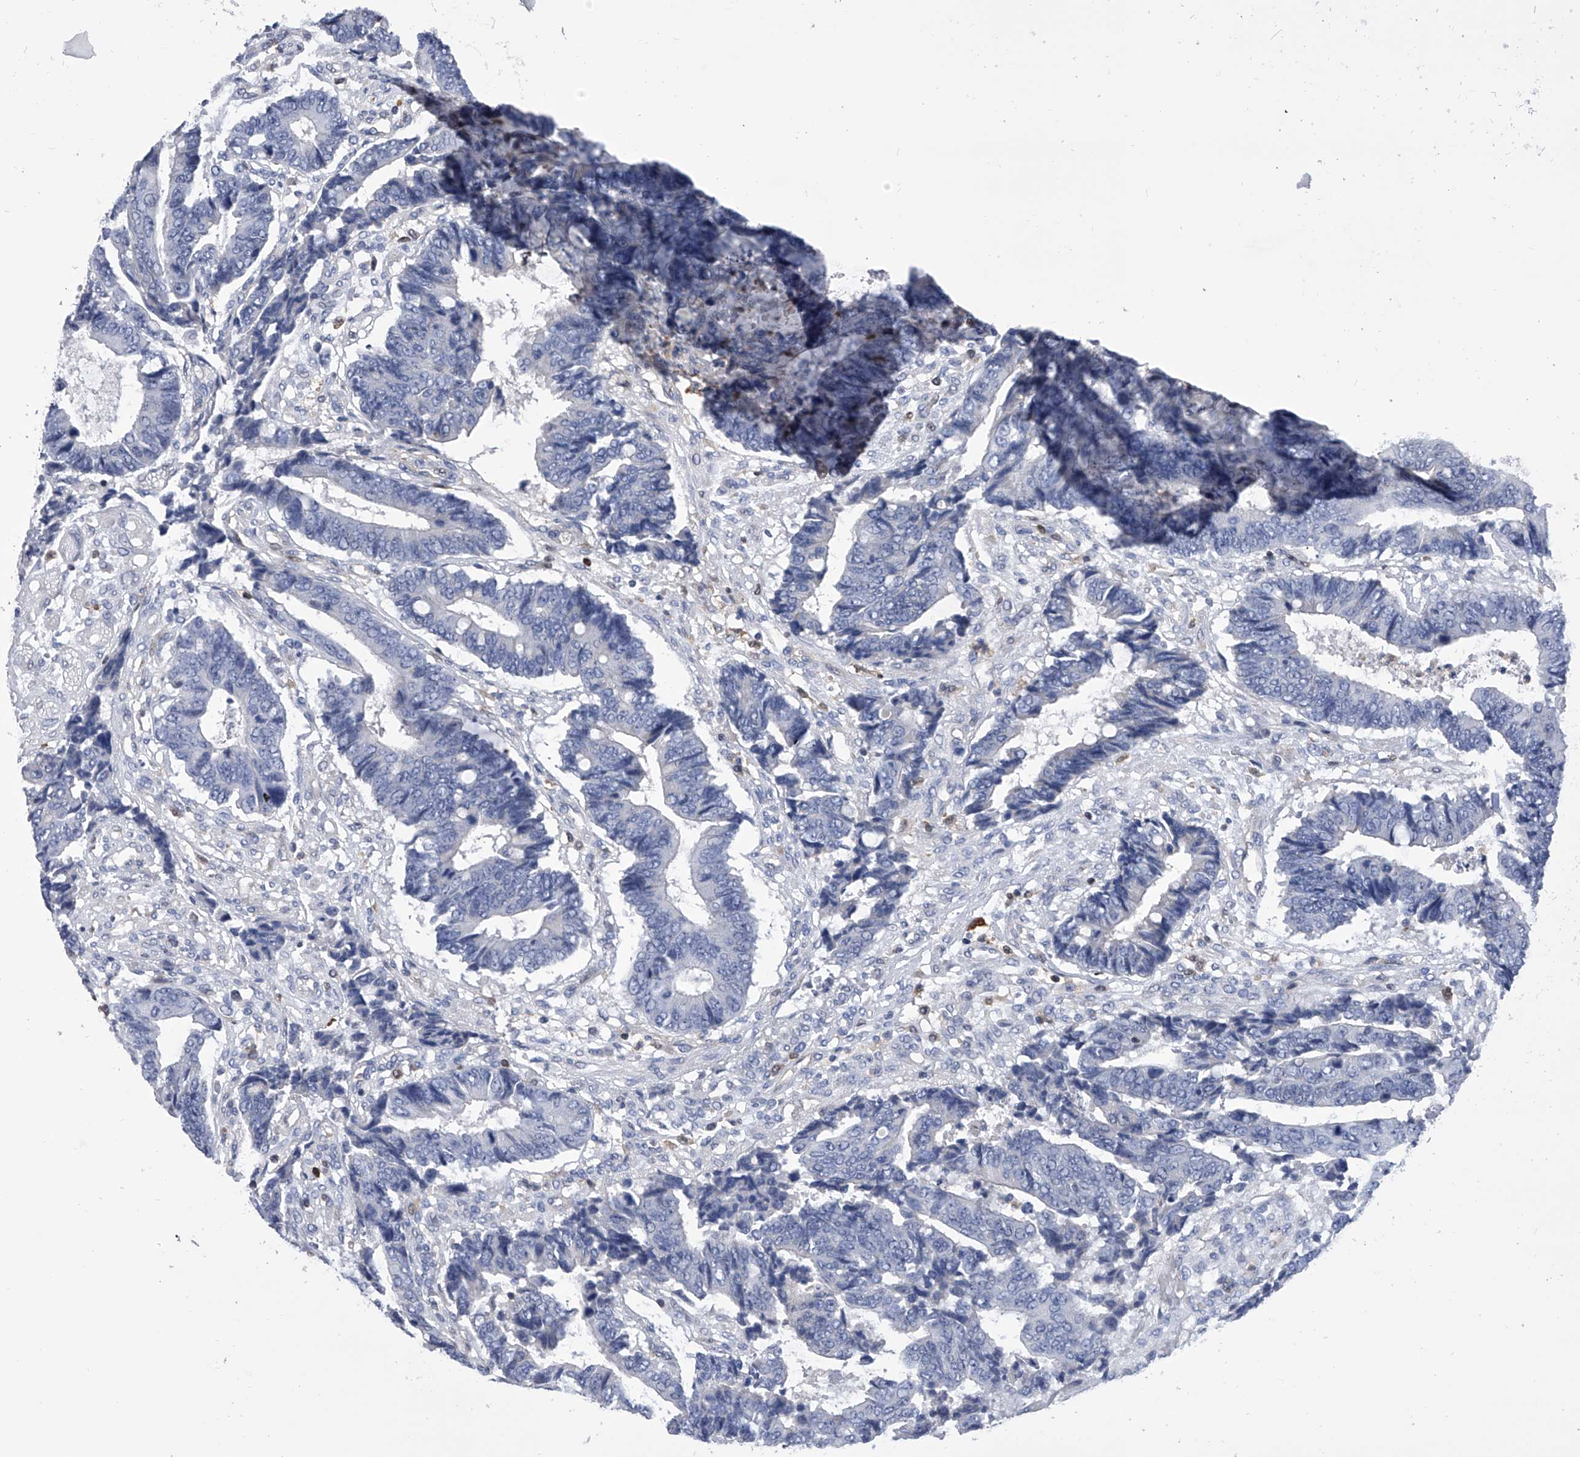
{"staining": {"intensity": "negative", "quantity": "none", "location": "none"}, "tissue": "colorectal cancer", "cell_type": "Tumor cells", "image_type": "cancer", "snomed": [{"axis": "morphology", "description": "Adenocarcinoma, NOS"}, {"axis": "topography", "description": "Rectum"}], "caption": "This is a photomicrograph of immunohistochemistry (IHC) staining of adenocarcinoma (colorectal), which shows no positivity in tumor cells.", "gene": "SERPINB9", "patient": {"sex": "male", "age": 84}}